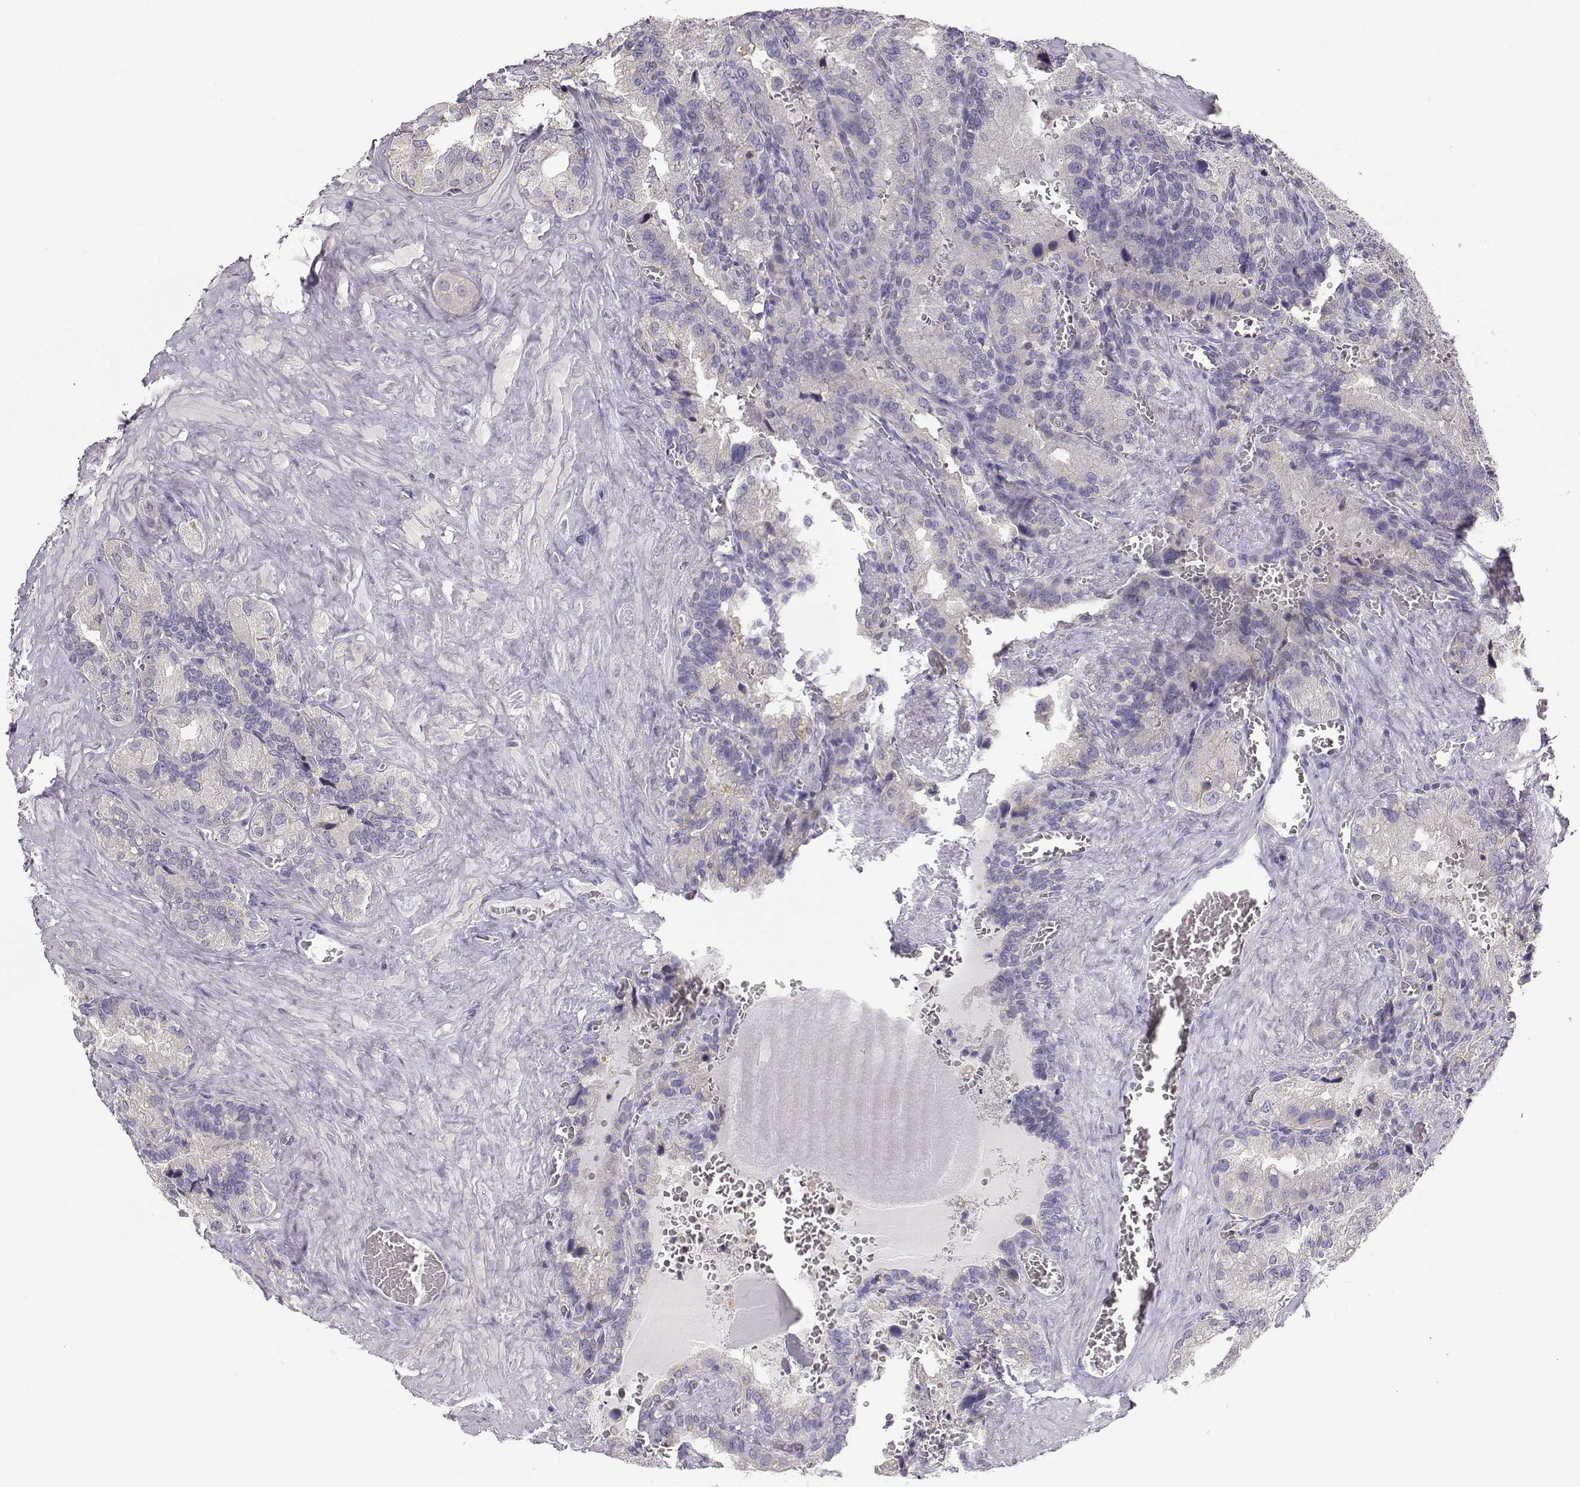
{"staining": {"intensity": "weak", "quantity": "25%-75%", "location": "cytoplasmic/membranous"}, "tissue": "seminal vesicle", "cell_type": "Glandular cells", "image_type": "normal", "snomed": [{"axis": "morphology", "description": "Normal tissue, NOS"}, {"axis": "topography", "description": "Seminal veicle"}], "caption": "Immunohistochemistry photomicrograph of normal seminal vesicle: seminal vesicle stained using IHC shows low levels of weak protein expression localized specifically in the cytoplasmic/membranous of glandular cells, appearing as a cytoplasmic/membranous brown color.", "gene": "NUTM1", "patient": {"sex": "male", "age": 72}}